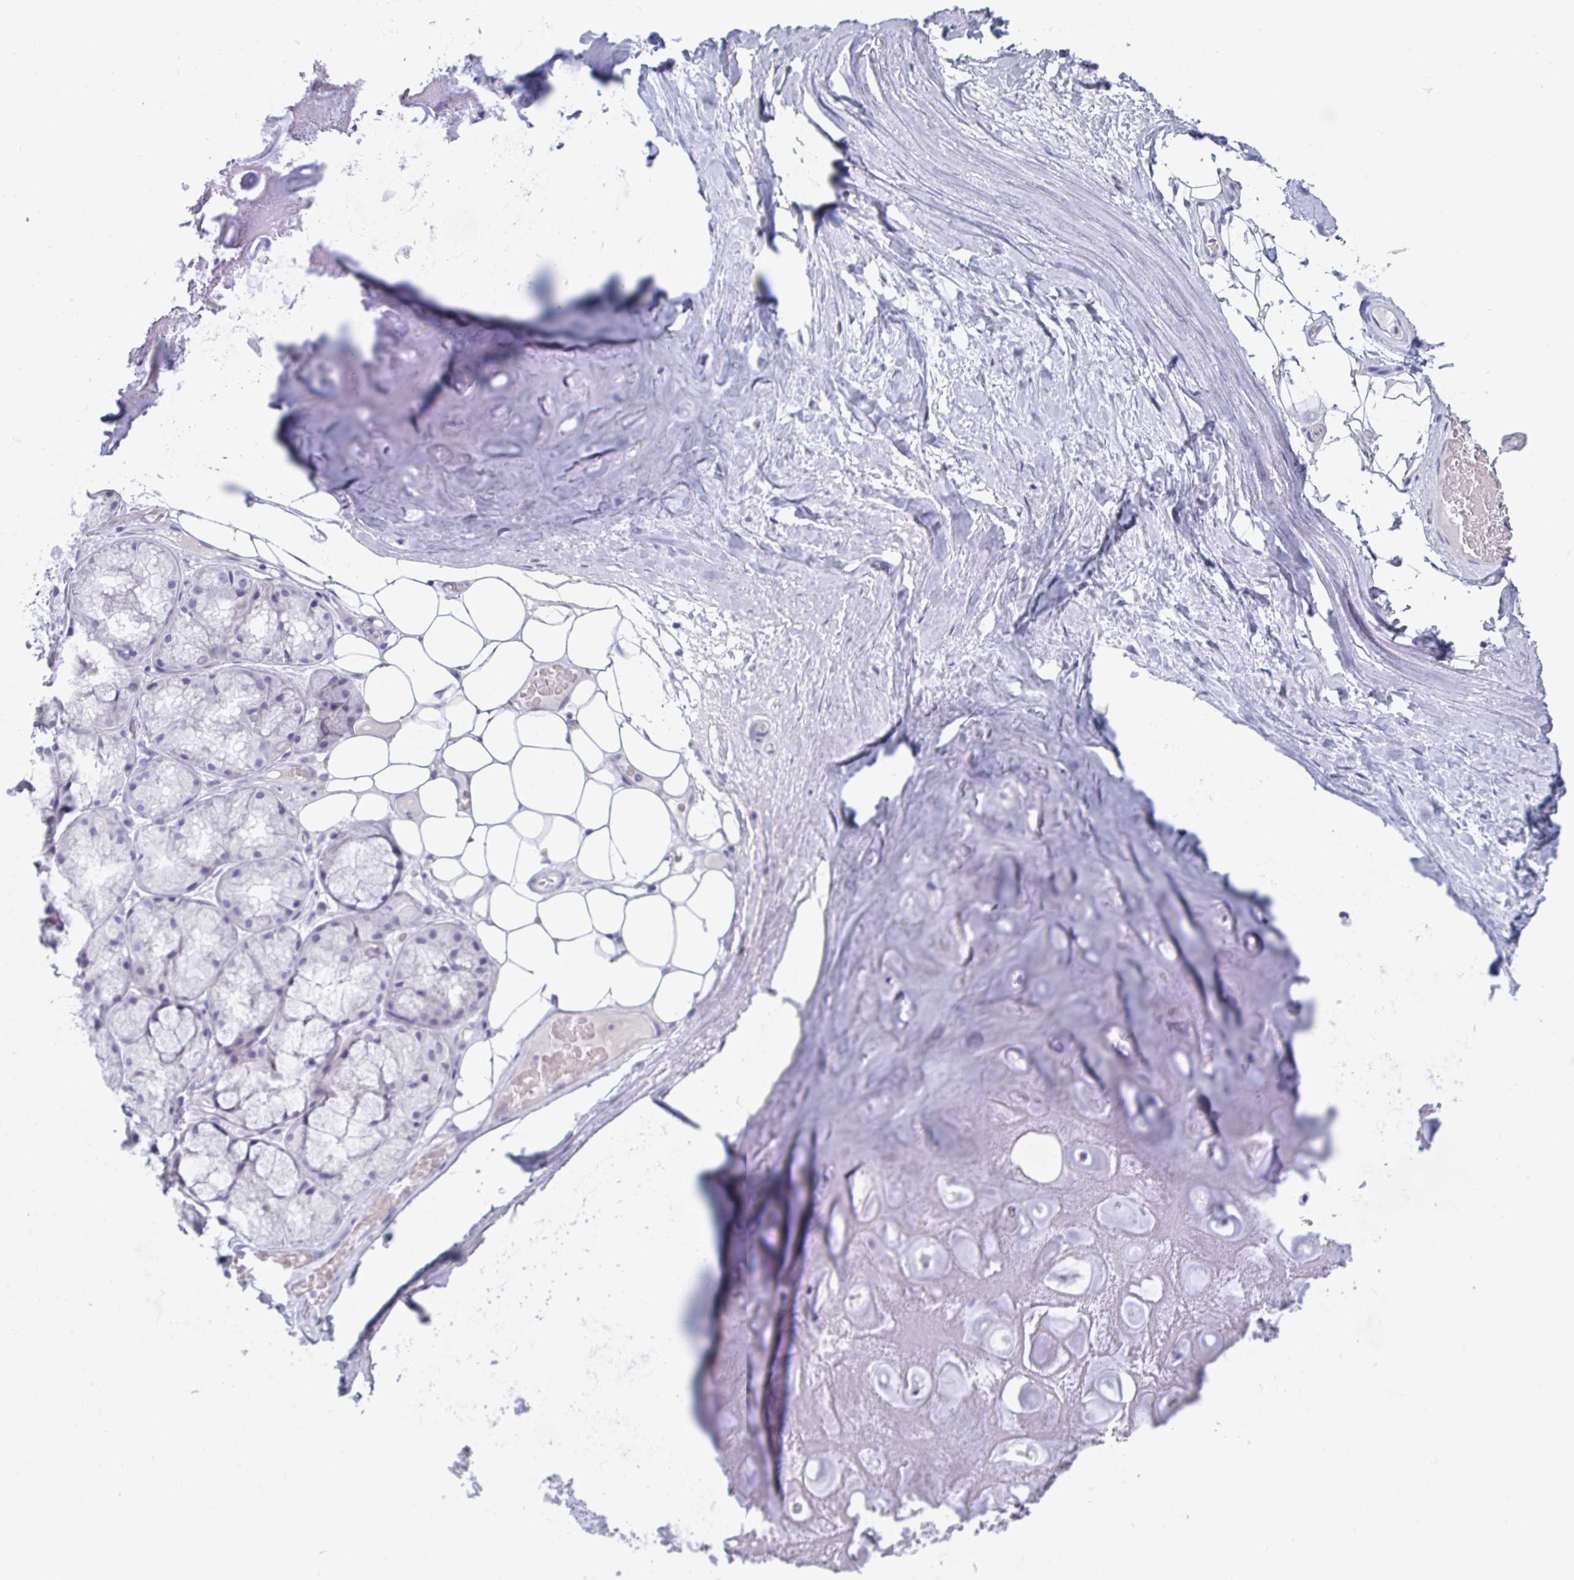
{"staining": {"intensity": "negative", "quantity": "none", "location": "none"}, "tissue": "adipose tissue", "cell_type": "Adipocytes", "image_type": "normal", "snomed": [{"axis": "morphology", "description": "Normal tissue, NOS"}, {"axis": "topography", "description": "Lymph node"}, {"axis": "topography", "description": "Cartilage tissue"}, {"axis": "topography", "description": "Nasopharynx"}], "caption": "IHC micrograph of normal adipose tissue stained for a protein (brown), which demonstrates no positivity in adipocytes.", "gene": "DPEP3", "patient": {"sex": "male", "age": 63}}